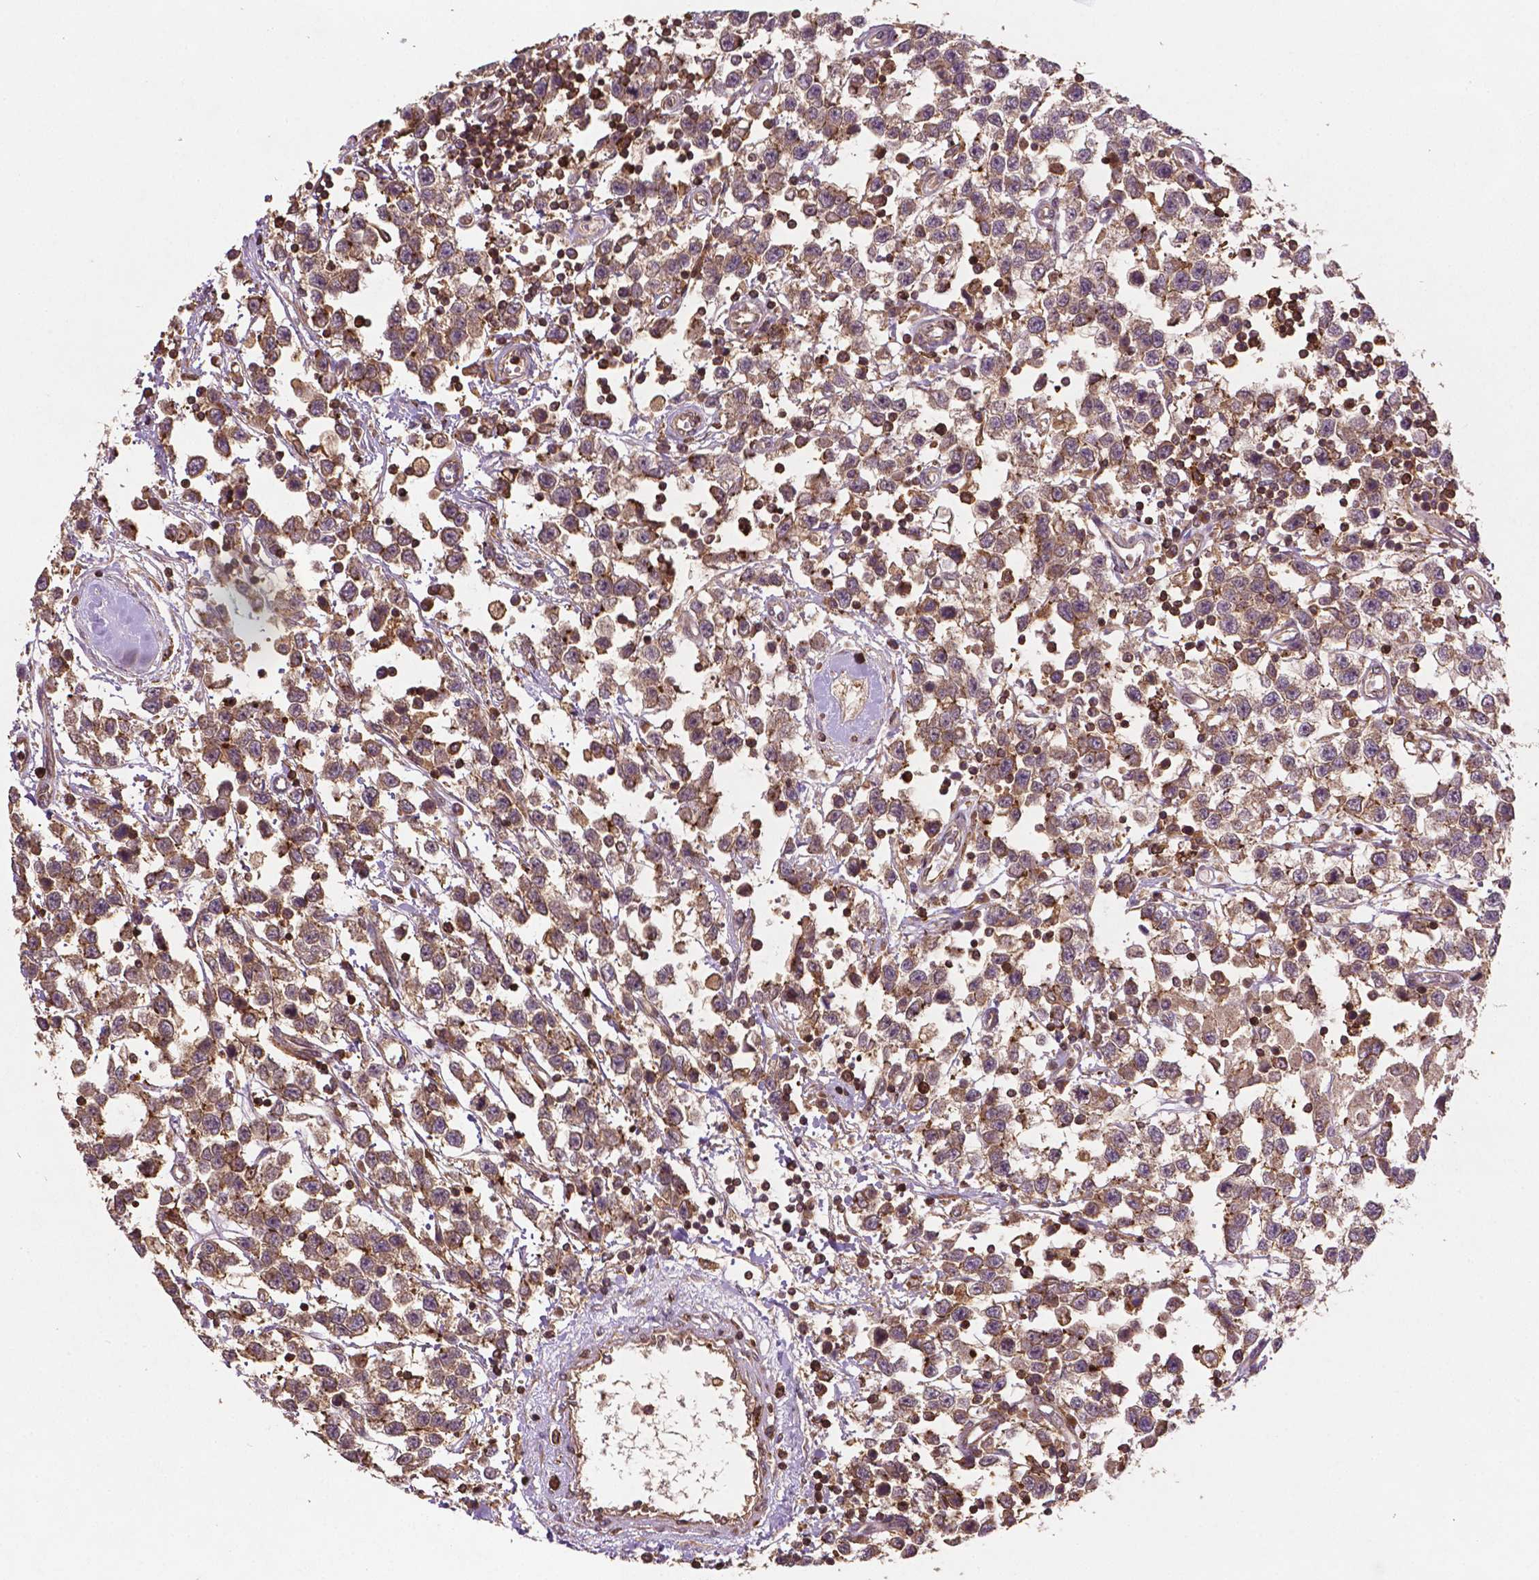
{"staining": {"intensity": "moderate", "quantity": ">75%", "location": "cytoplasmic/membranous"}, "tissue": "testis cancer", "cell_type": "Tumor cells", "image_type": "cancer", "snomed": [{"axis": "morphology", "description": "Seminoma, NOS"}, {"axis": "topography", "description": "Testis"}], "caption": "Immunohistochemical staining of seminoma (testis) shows medium levels of moderate cytoplasmic/membranous protein staining in about >75% of tumor cells. The staining was performed using DAB (3,3'-diaminobenzidine), with brown indicating positive protein expression. Nuclei are stained blue with hematoxylin.", "gene": "ZMYND19", "patient": {"sex": "male", "age": 34}}